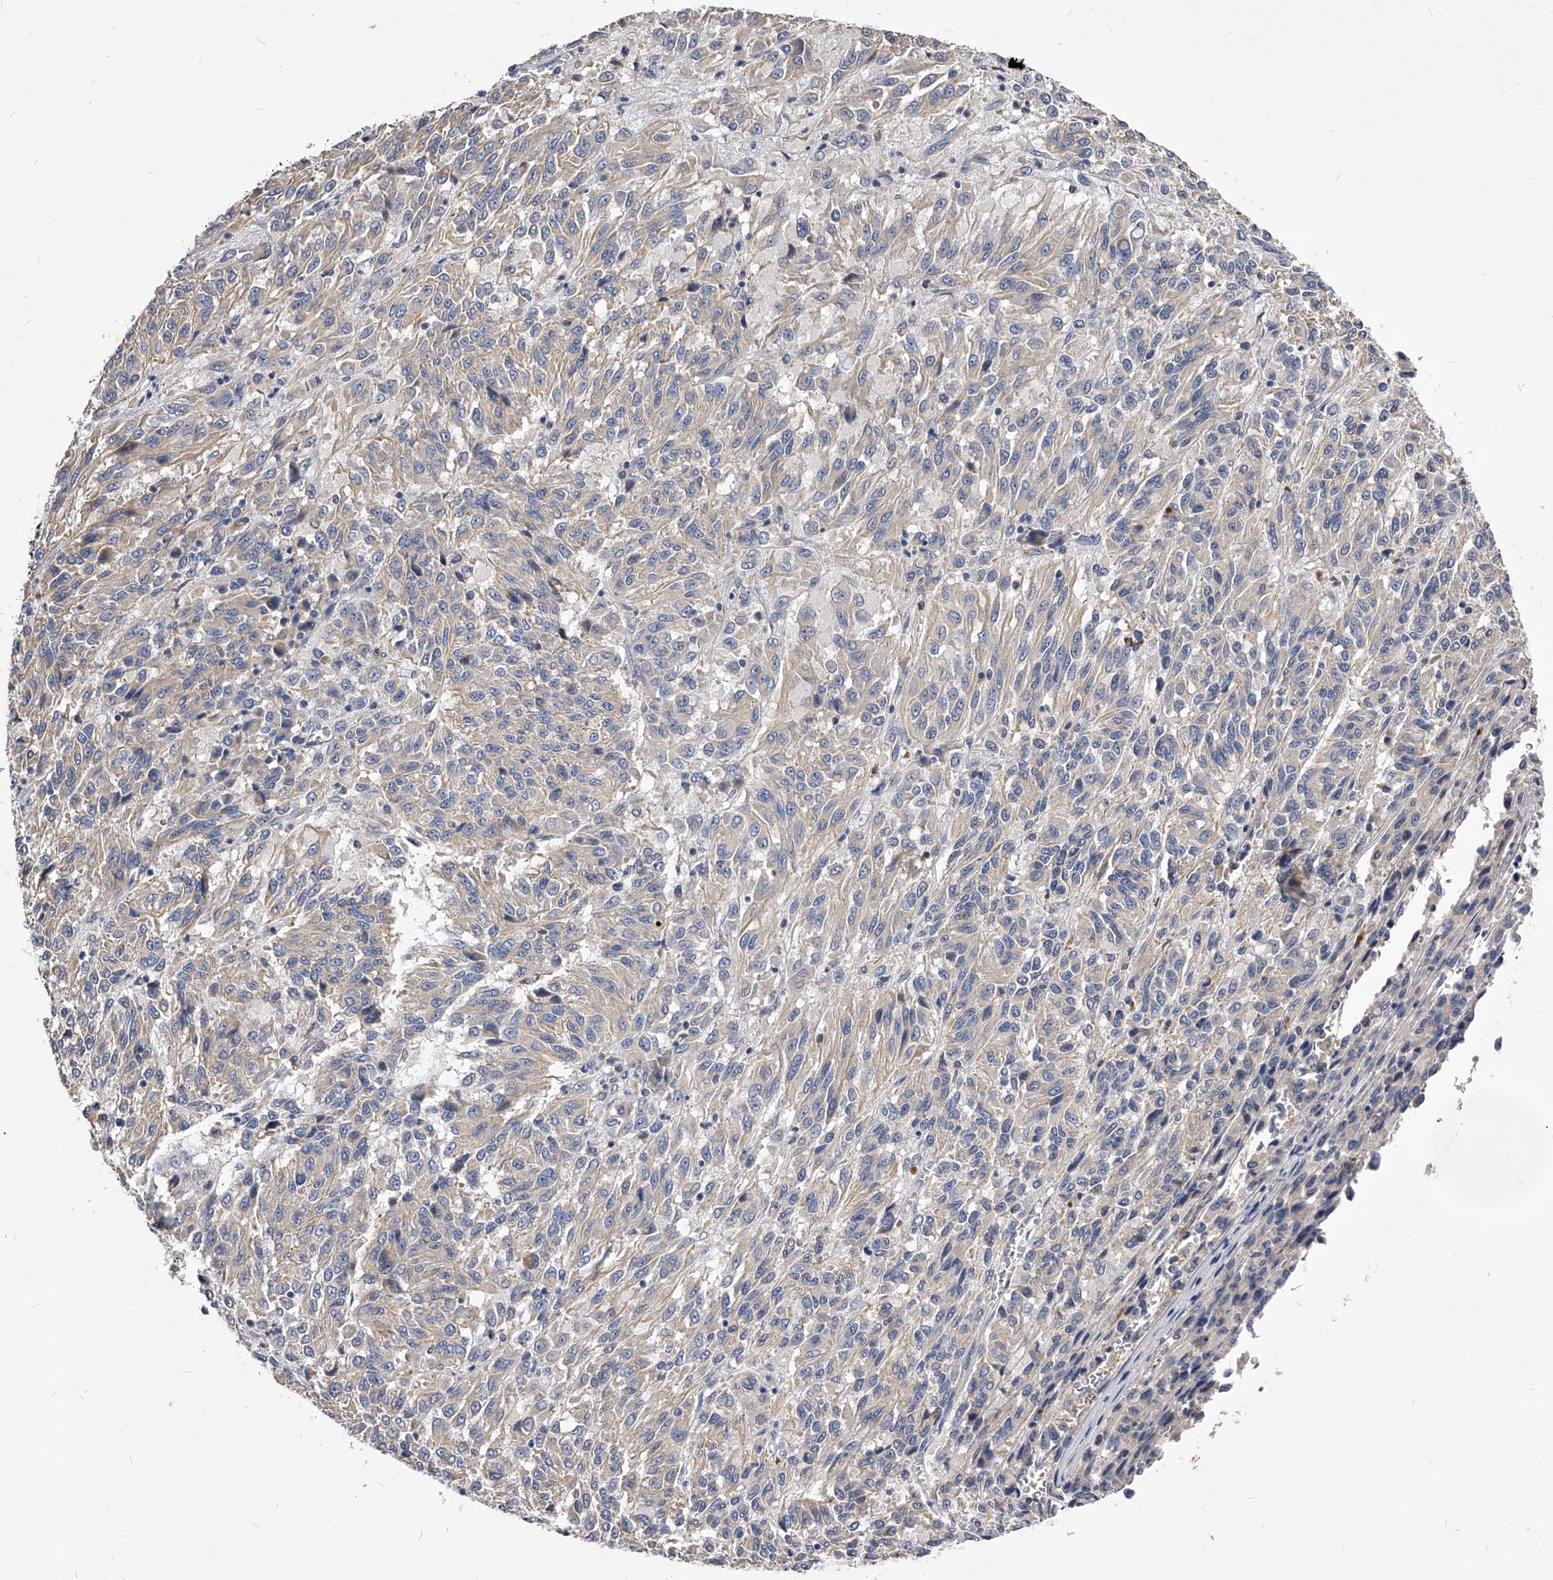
{"staining": {"intensity": "negative", "quantity": "none", "location": "none"}, "tissue": "melanoma", "cell_type": "Tumor cells", "image_type": "cancer", "snomed": [{"axis": "morphology", "description": "Malignant melanoma, Metastatic site"}, {"axis": "topography", "description": "Lung"}], "caption": "Histopathology image shows no protein staining in tumor cells of malignant melanoma (metastatic site) tissue. Brightfield microscopy of immunohistochemistry (IHC) stained with DAB (brown) and hematoxylin (blue), captured at high magnification.", "gene": "ARL4C", "patient": {"sex": "male", "age": 64}}